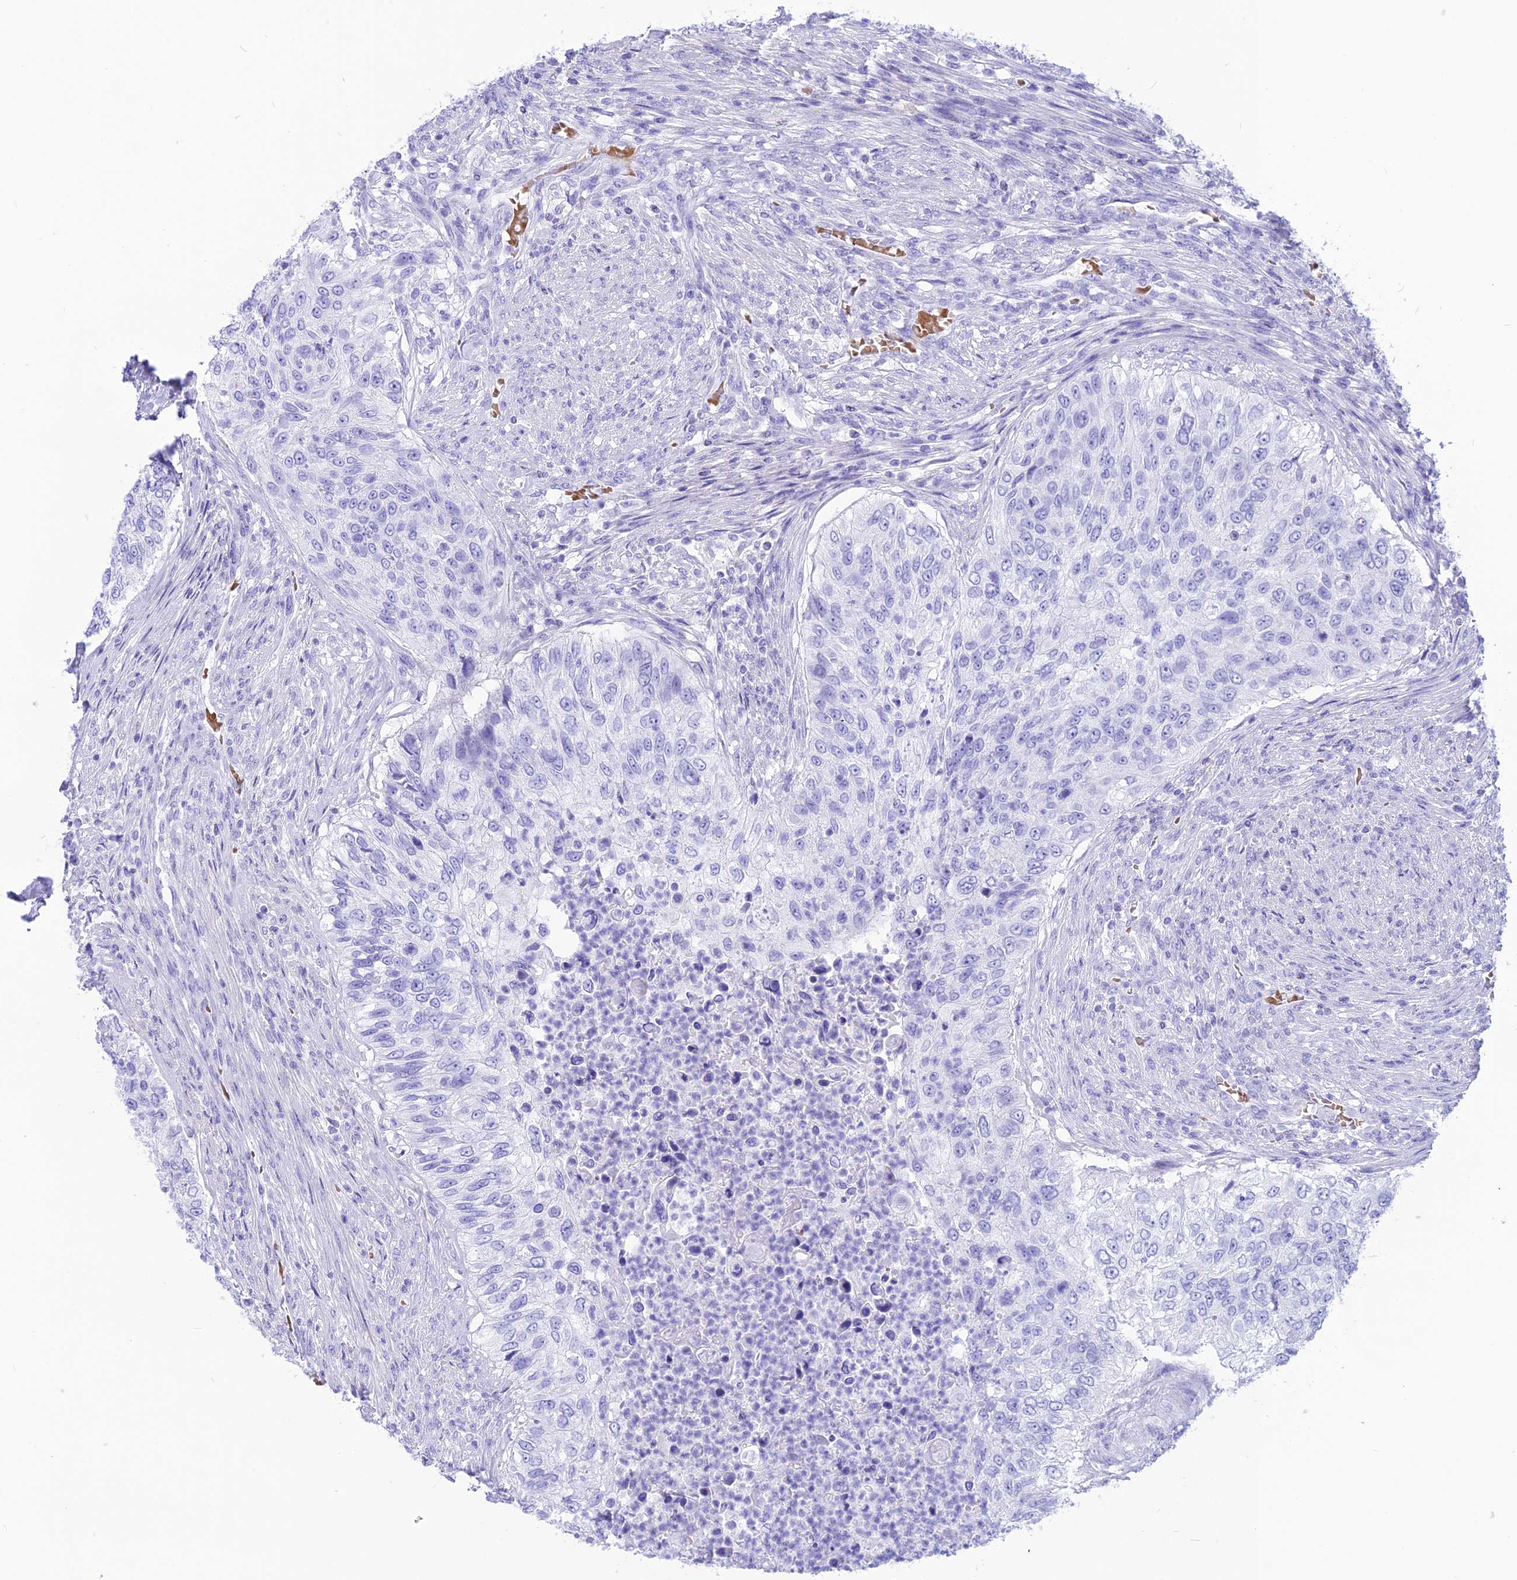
{"staining": {"intensity": "negative", "quantity": "none", "location": "none"}, "tissue": "urothelial cancer", "cell_type": "Tumor cells", "image_type": "cancer", "snomed": [{"axis": "morphology", "description": "Urothelial carcinoma, High grade"}, {"axis": "topography", "description": "Urinary bladder"}], "caption": "Tumor cells are negative for brown protein staining in urothelial cancer.", "gene": "GLYATL1", "patient": {"sex": "female", "age": 60}}